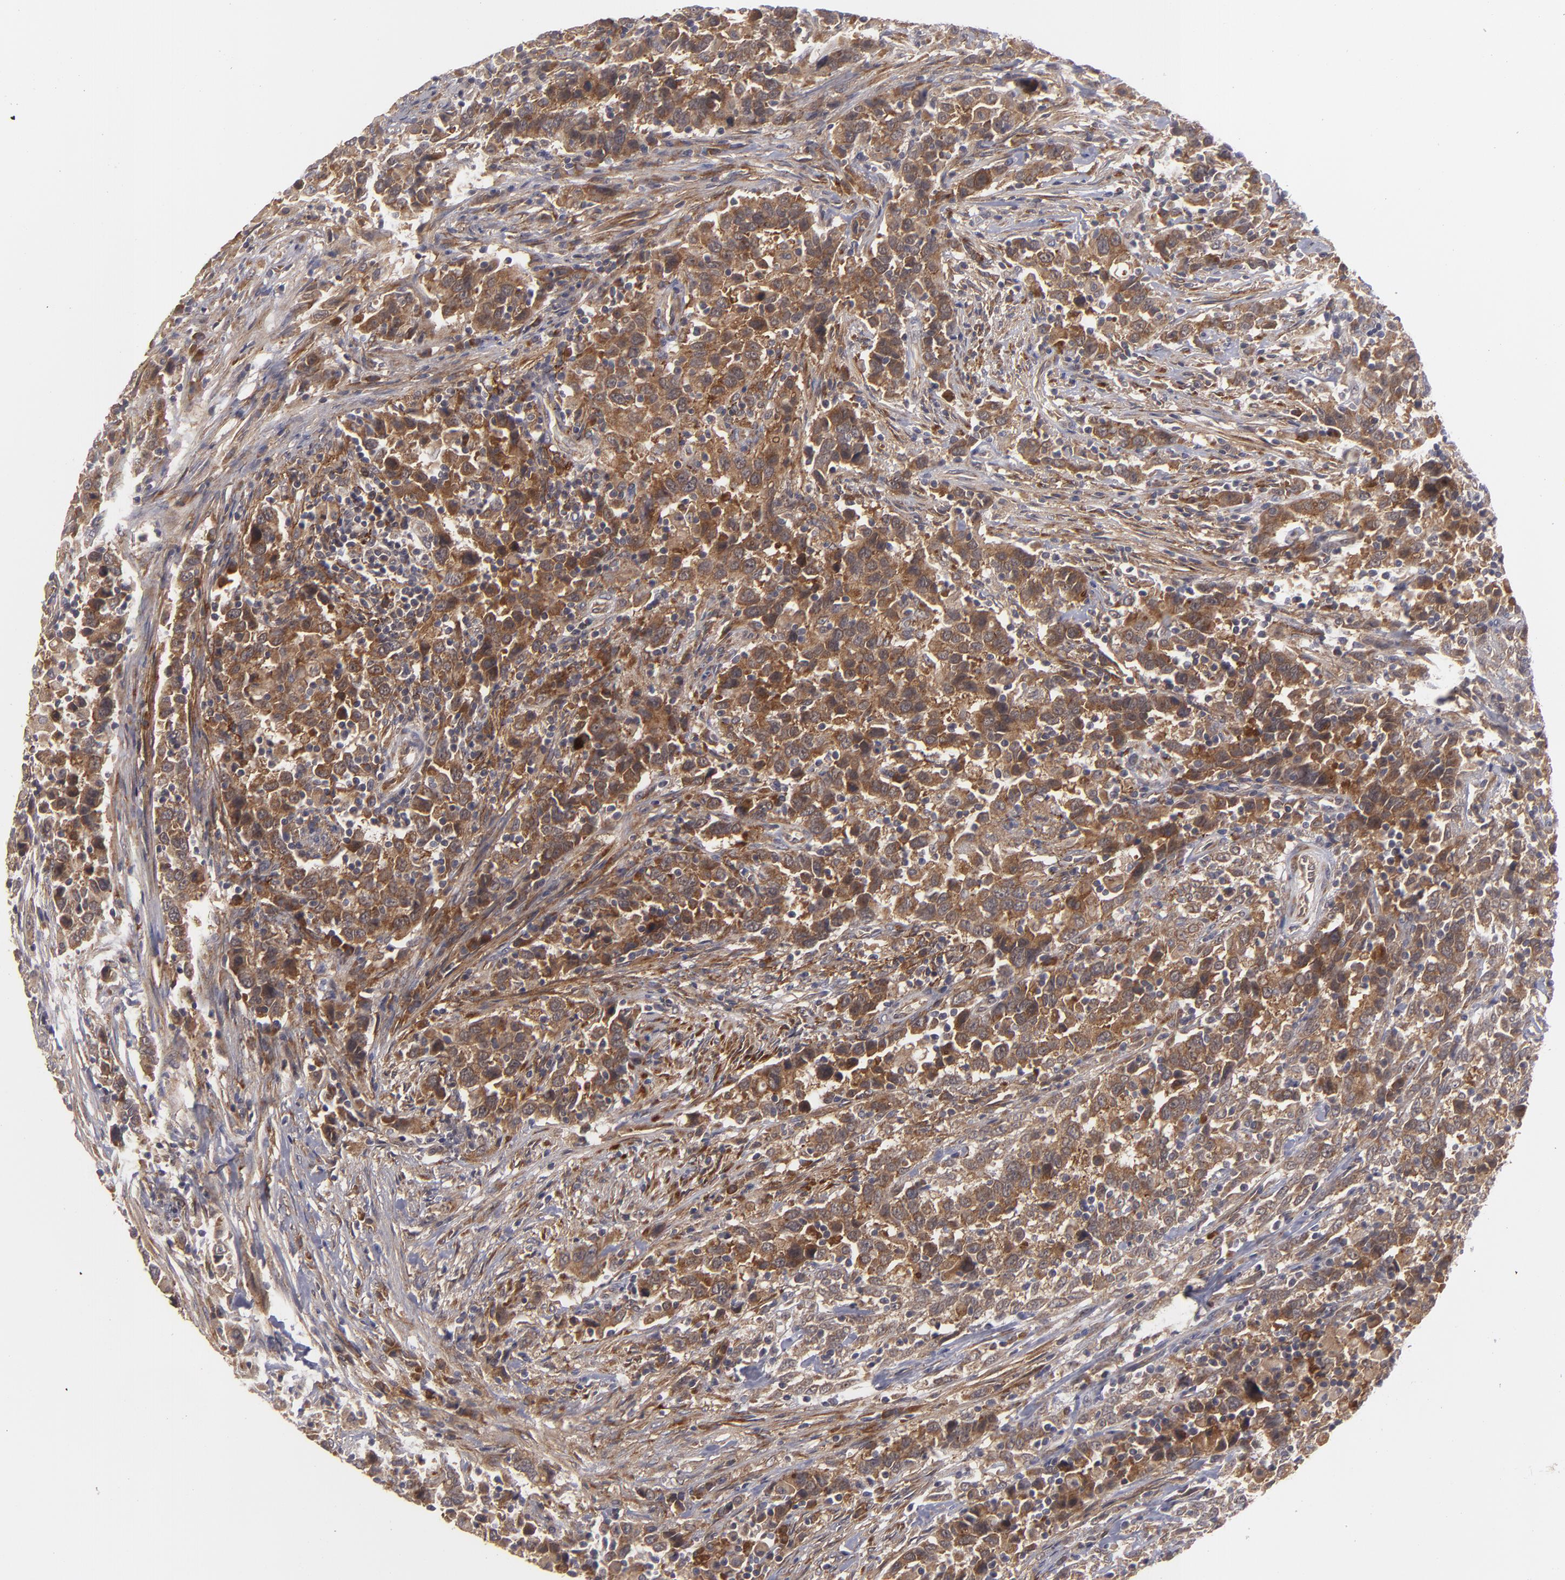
{"staining": {"intensity": "moderate", "quantity": ">75%", "location": "cytoplasmic/membranous"}, "tissue": "urothelial cancer", "cell_type": "Tumor cells", "image_type": "cancer", "snomed": [{"axis": "morphology", "description": "Urothelial carcinoma, High grade"}, {"axis": "topography", "description": "Urinary bladder"}], "caption": "The image exhibits immunohistochemical staining of urothelial cancer. There is moderate cytoplasmic/membranous staining is appreciated in approximately >75% of tumor cells.", "gene": "BMP6", "patient": {"sex": "male", "age": 61}}